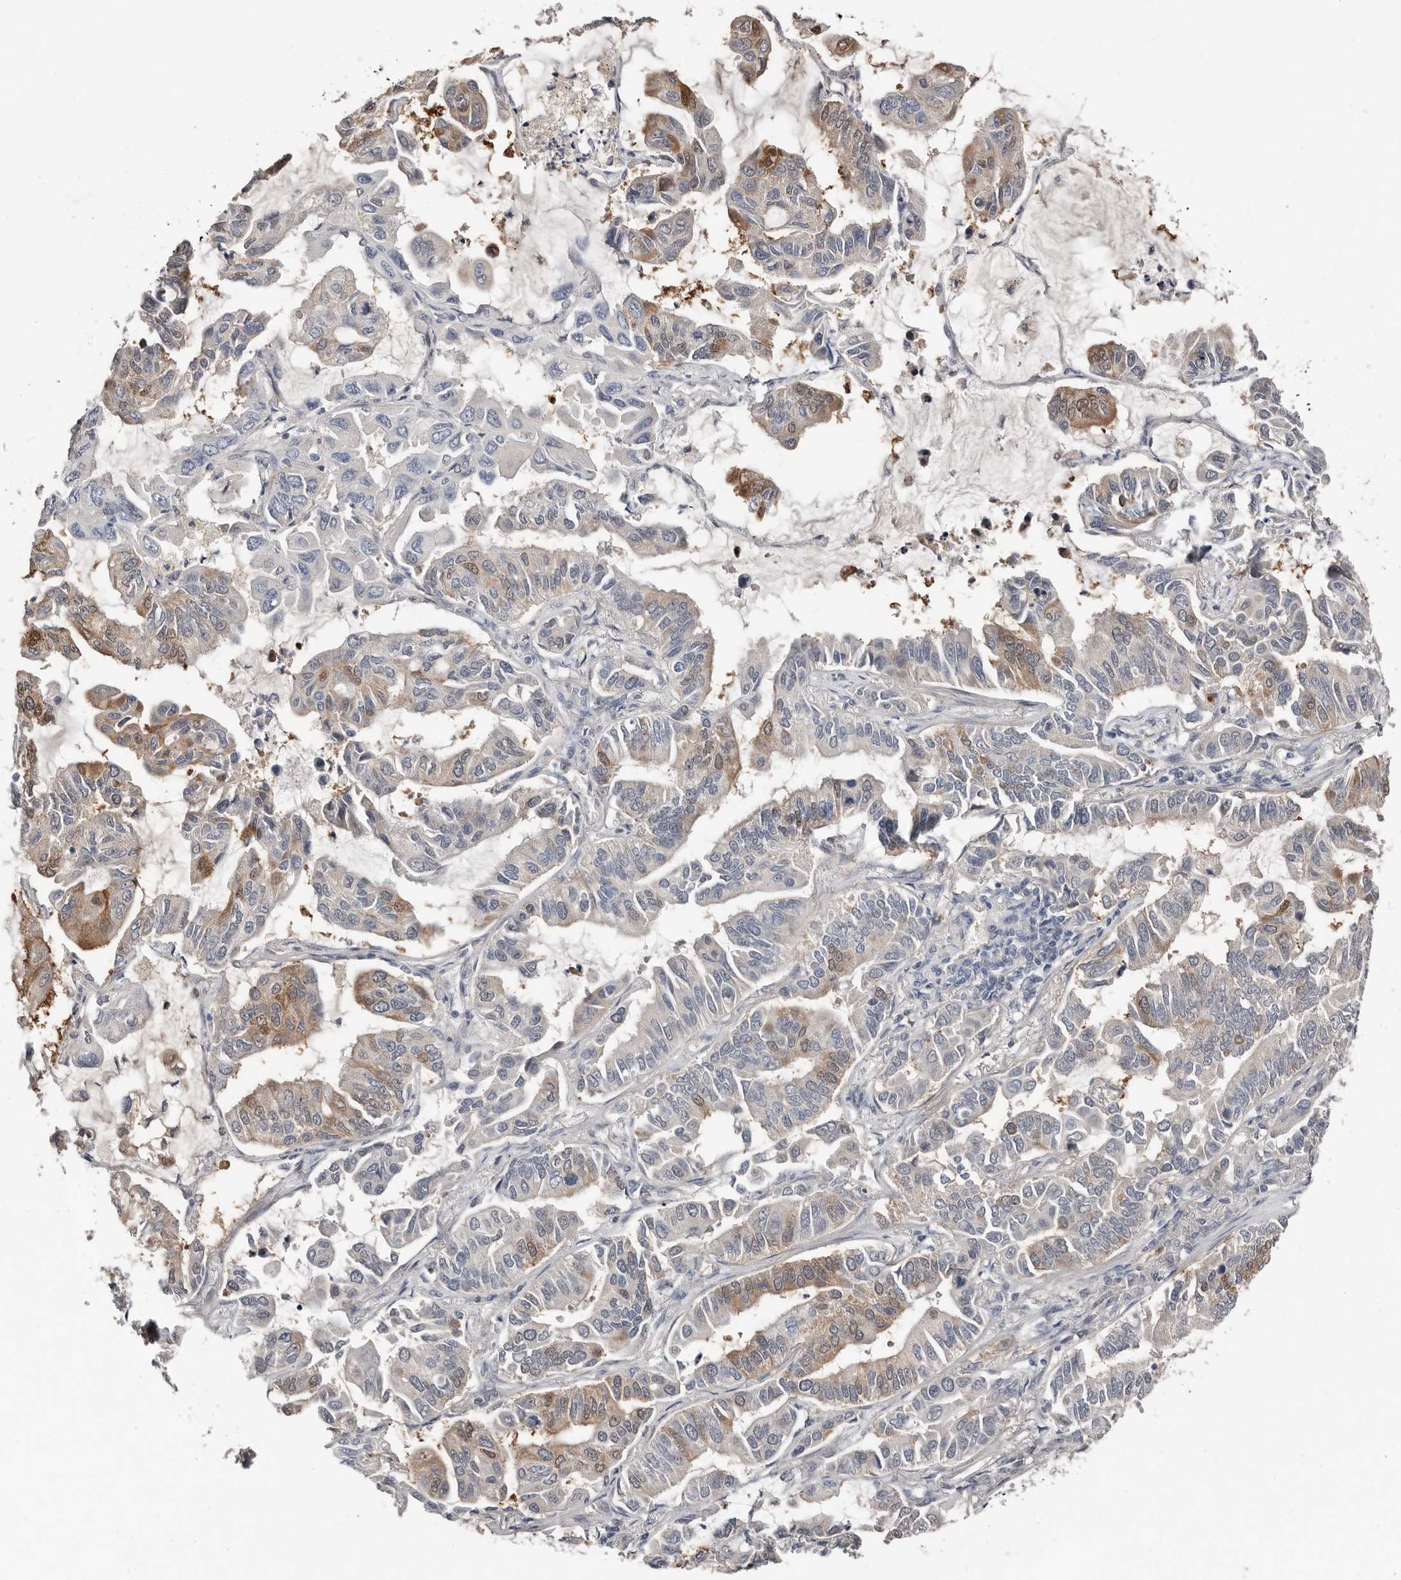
{"staining": {"intensity": "moderate", "quantity": "<25%", "location": "cytoplasmic/membranous,nuclear"}, "tissue": "lung cancer", "cell_type": "Tumor cells", "image_type": "cancer", "snomed": [{"axis": "morphology", "description": "Adenocarcinoma, NOS"}, {"axis": "topography", "description": "Lung"}], "caption": "This photomicrograph displays IHC staining of human lung adenocarcinoma, with low moderate cytoplasmic/membranous and nuclear staining in approximately <25% of tumor cells.", "gene": "ASRGL1", "patient": {"sex": "male", "age": 64}}